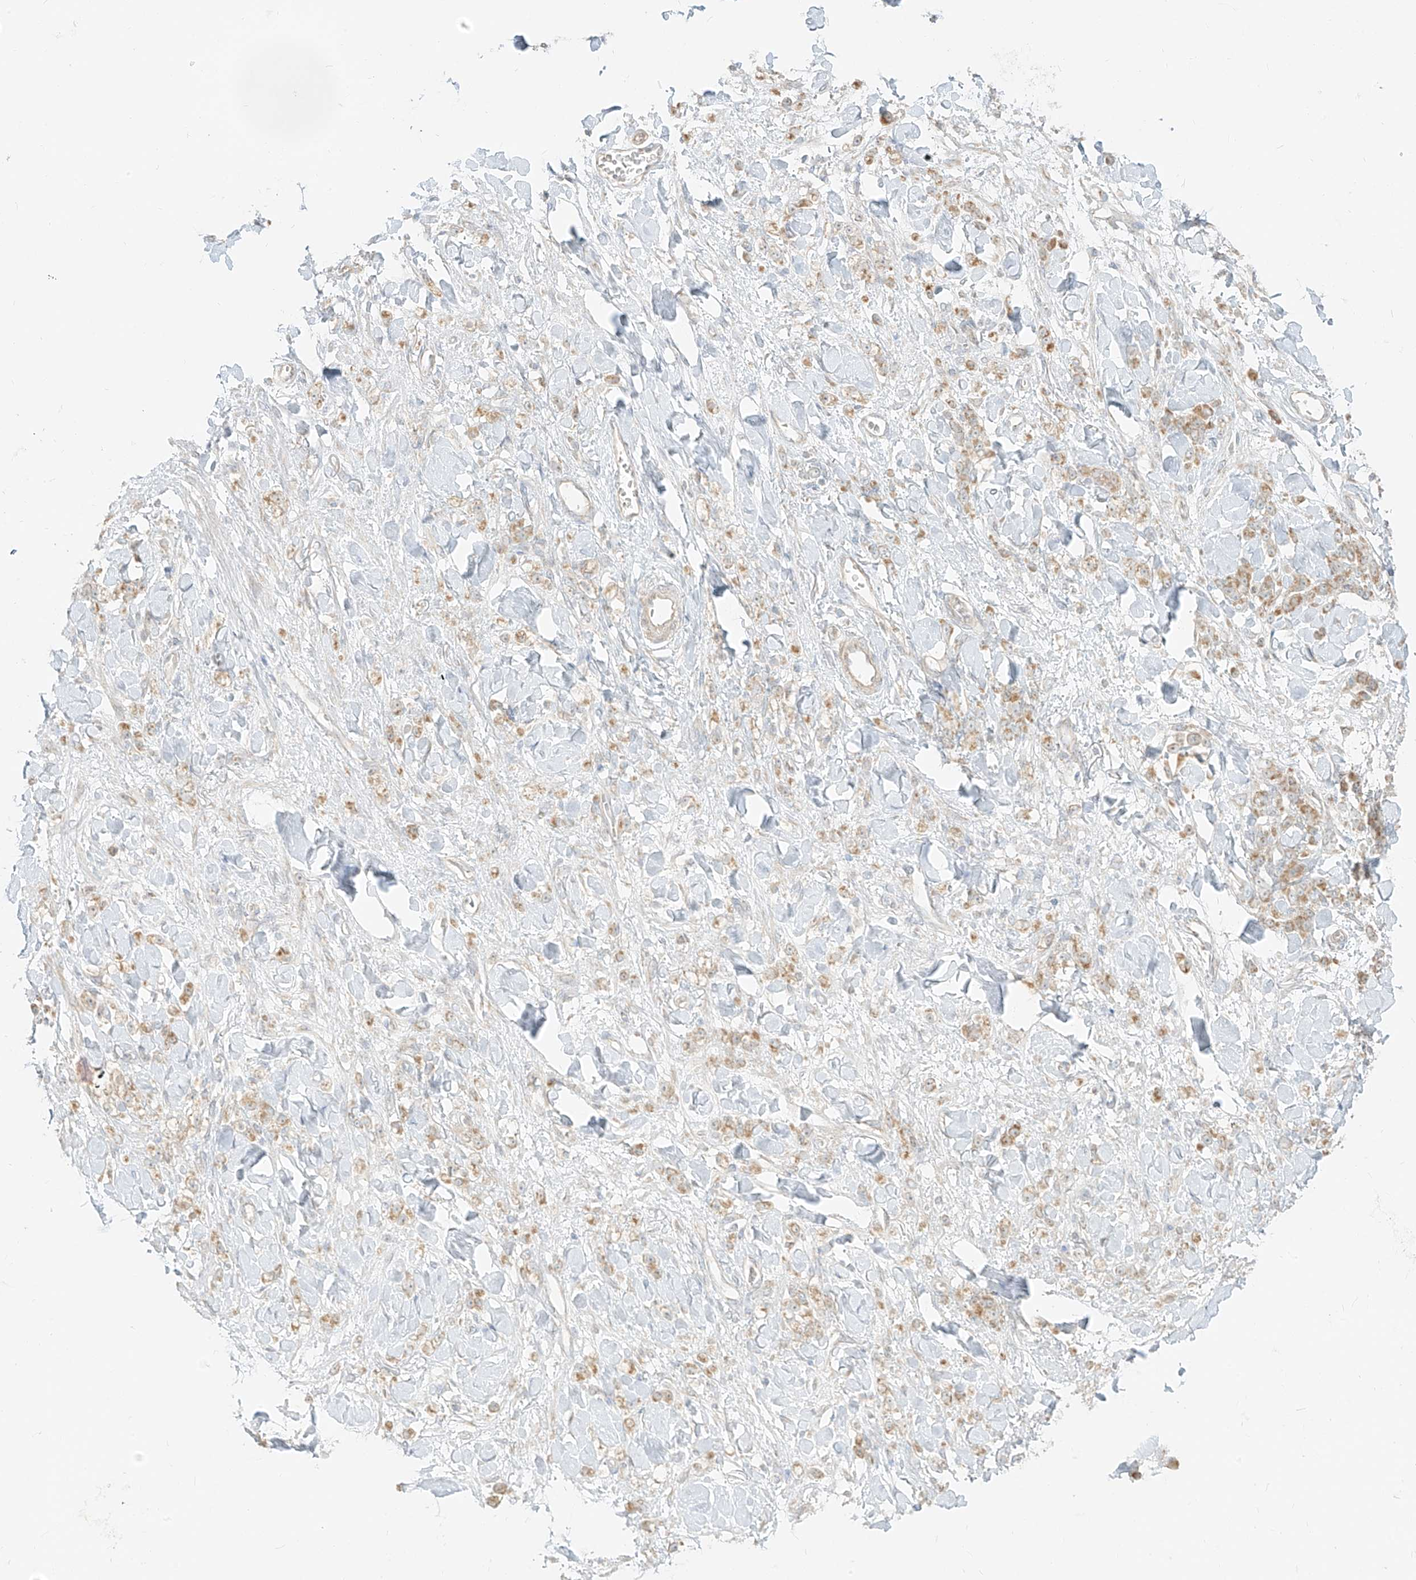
{"staining": {"intensity": "moderate", "quantity": ">75%", "location": "cytoplasmic/membranous"}, "tissue": "stomach cancer", "cell_type": "Tumor cells", "image_type": "cancer", "snomed": [{"axis": "morphology", "description": "Normal tissue, NOS"}, {"axis": "morphology", "description": "Adenocarcinoma, NOS"}, {"axis": "topography", "description": "Stomach"}], "caption": "Immunohistochemistry (IHC) staining of stomach adenocarcinoma, which reveals medium levels of moderate cytoplasmic/membranous positivity in approximately >75% of tumor cells indicating moderate cytoplasmic/membranous protein expression. The staining was performed using DAB (brown) for protein detection and nuclei were counterstained in hematoxylin (blue).", "gene": "ZIM3", "patient": {"sex": "male", "age": 82}}